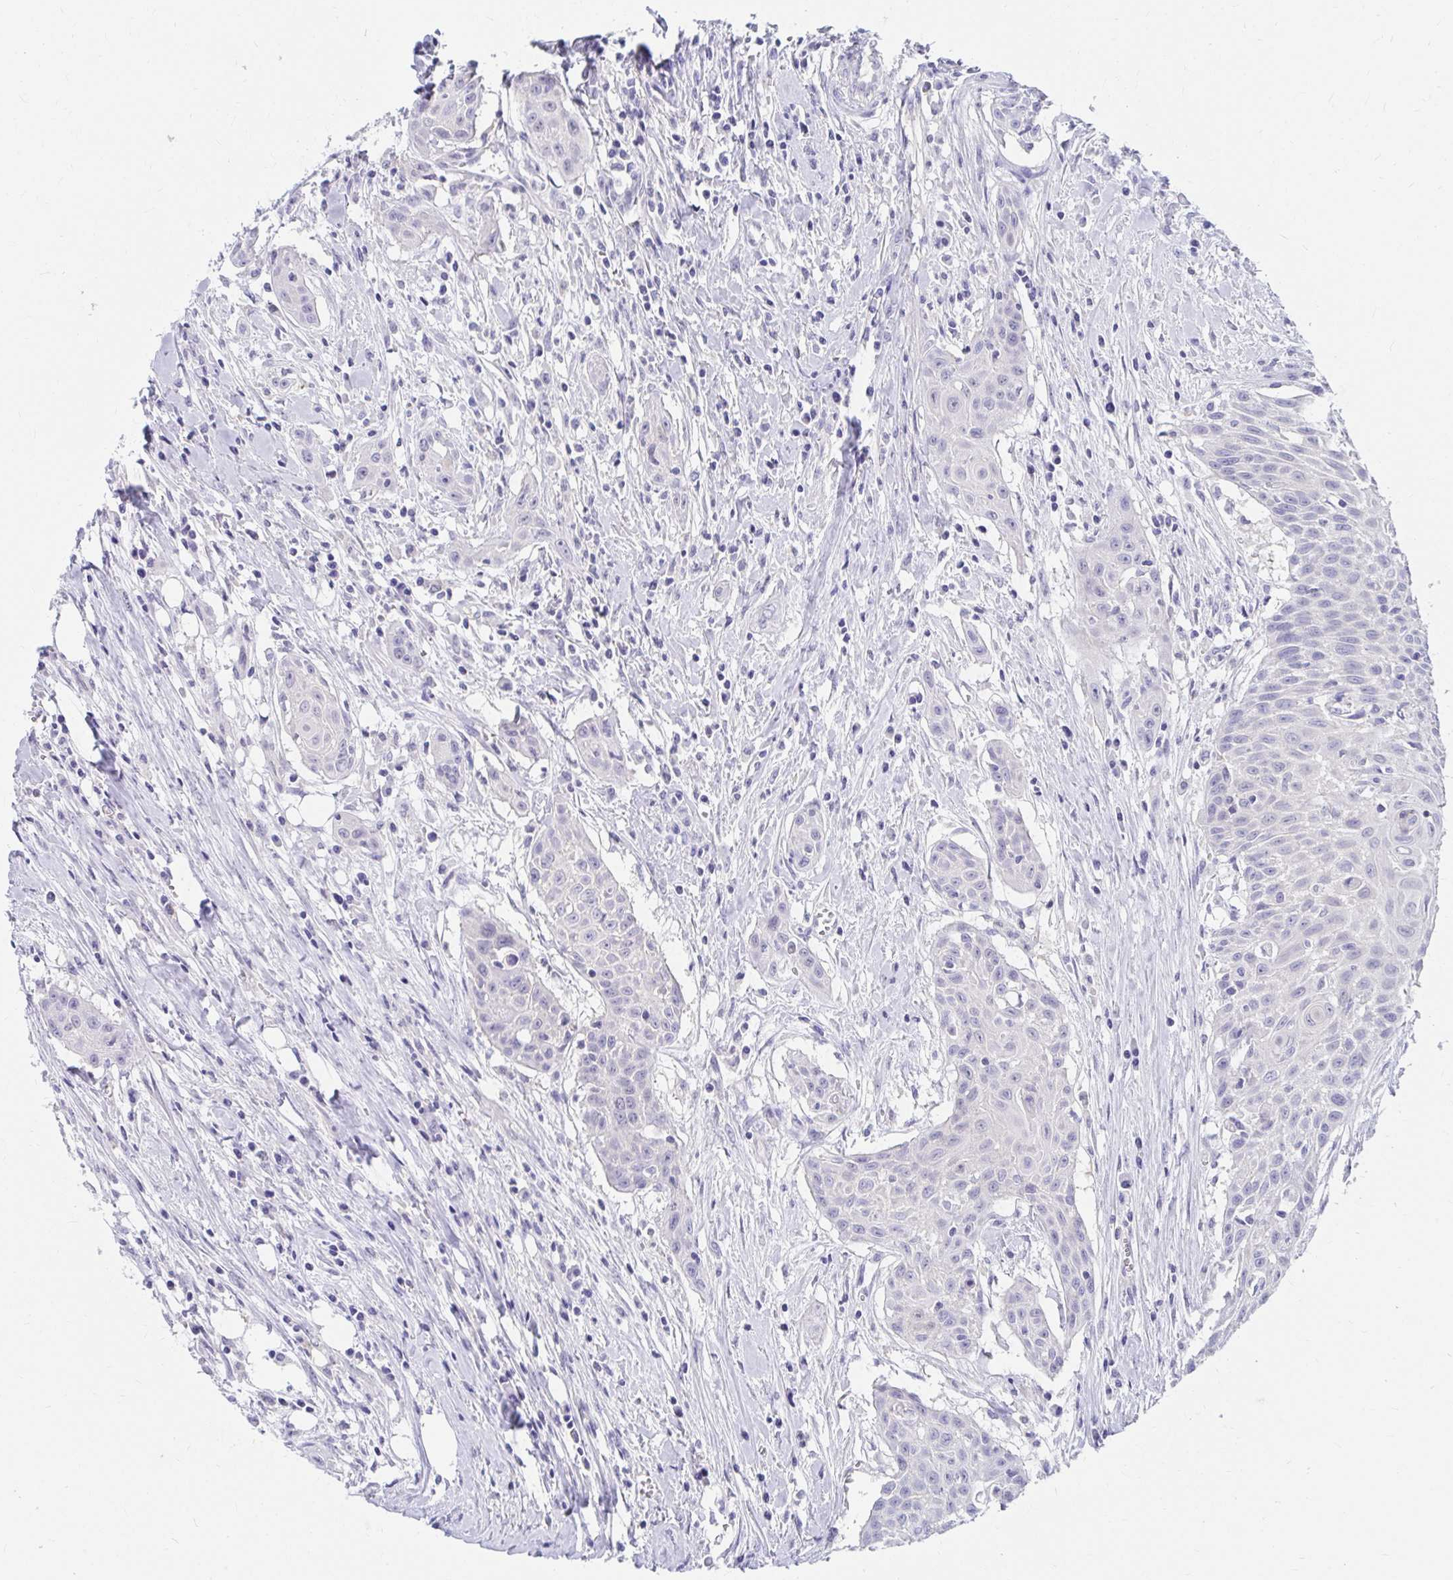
{"staining": {"intensity": "negative", "quantity": "none", "location": "none"}, "tissue": "head and neck cancer", "cell_type": "Tumor cells", "image_type": "cancer", "snomed": [{"axis": "morphology", "description": "Squamous cell carcinoma, NOS"}, {"axis": "topography", "description": "Lymph node"}, {"axis": "topography", "description": "Salivary gland"}, {"axis": "topography", "description": "Head-Neck"}], "caption": "DAB (3,3'-diaminobenzidine) immunohistochemical staining of human head and neck cancer (squamous cell carcinoma) demonstrates no significant staining in tumor cells. (Immunohistochemistry, brightfield microscopy, high magnification).", "gene": "C19orf81", "patient": {"sex": "female", "age": 74}}